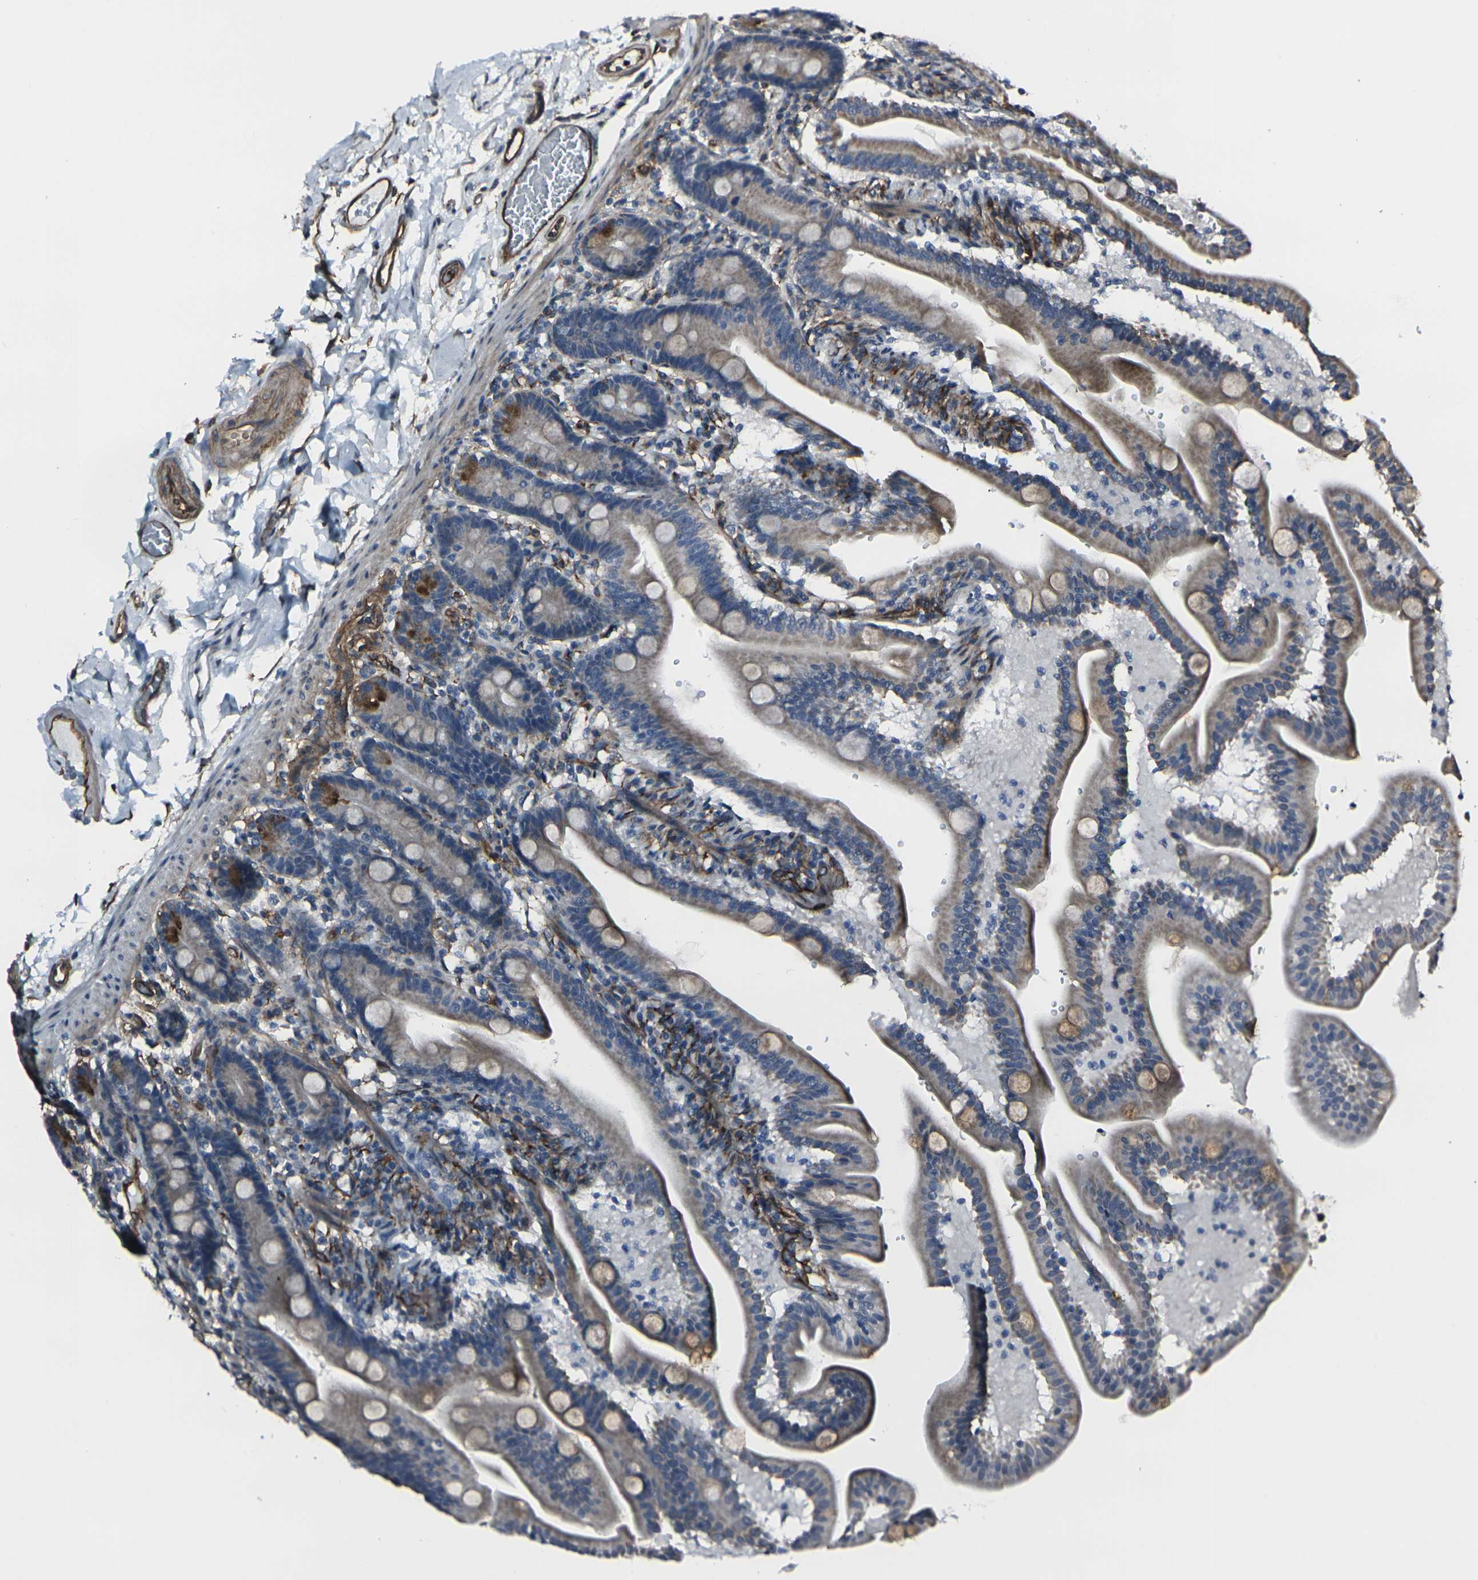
{"staining": {"intensity": "strong", "quantity": ">75%", "location": "cytoplasmic/membranous"}, "tissue": "duodenum", "cell_type": "Glandular cells", "image_type": "normal", "snomed": [{"axis": "morphology", "description": "Normal tissue, NOS"}, {"axis": "topography", "description": "Duodenum"}], "caption": "Immunohistochemistry (IHC) histopathology image of normal human duodenum stained for a protein (brown), which displays high levels of strong cytoplasmic/membranous expression in approximately >75% of glandular cells.", "gene": "MYOF", "patient": {"sex": "male", "age": 54}}